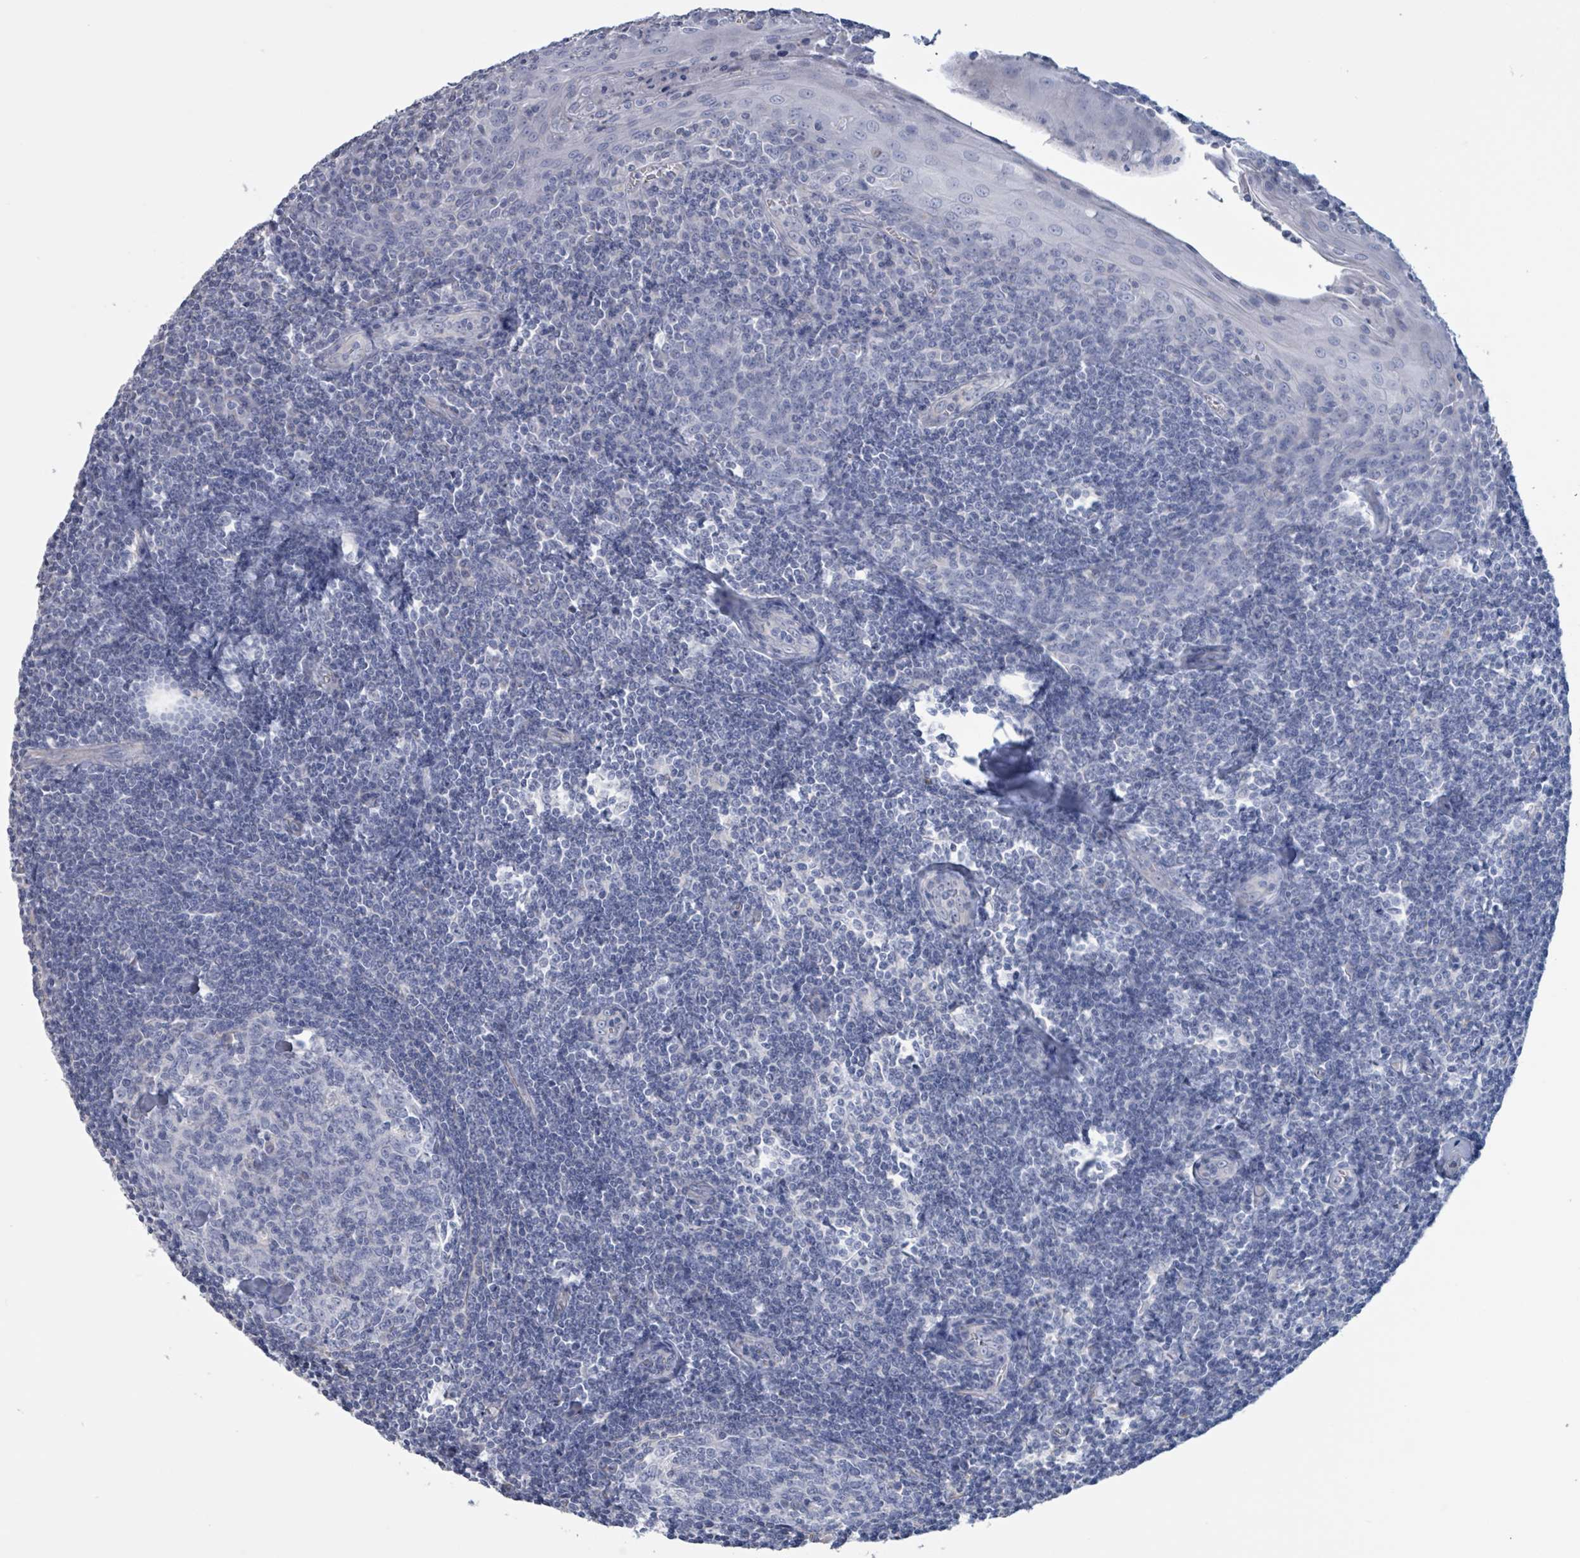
{"staining": {"intensity": "negative", "quantity": "none", "location": "none"}, "tissue": "tonsil", "cell_type": "Germinal center cells", "image_type": "normal", "snomed": [{"axis": "morphology", "description": "Normal tissue, NOS"}, {"axis": "topography", "description": "Tonsil"}], "caption": "IHC micrograph of normal tonsil: tonsil stained with DAB (3,3'-diaminobenzidine) reveals no significant protein positivity in germinal center cells.", "gene": "CT45A10", "patient": {"sex": "male", "age": 27}}